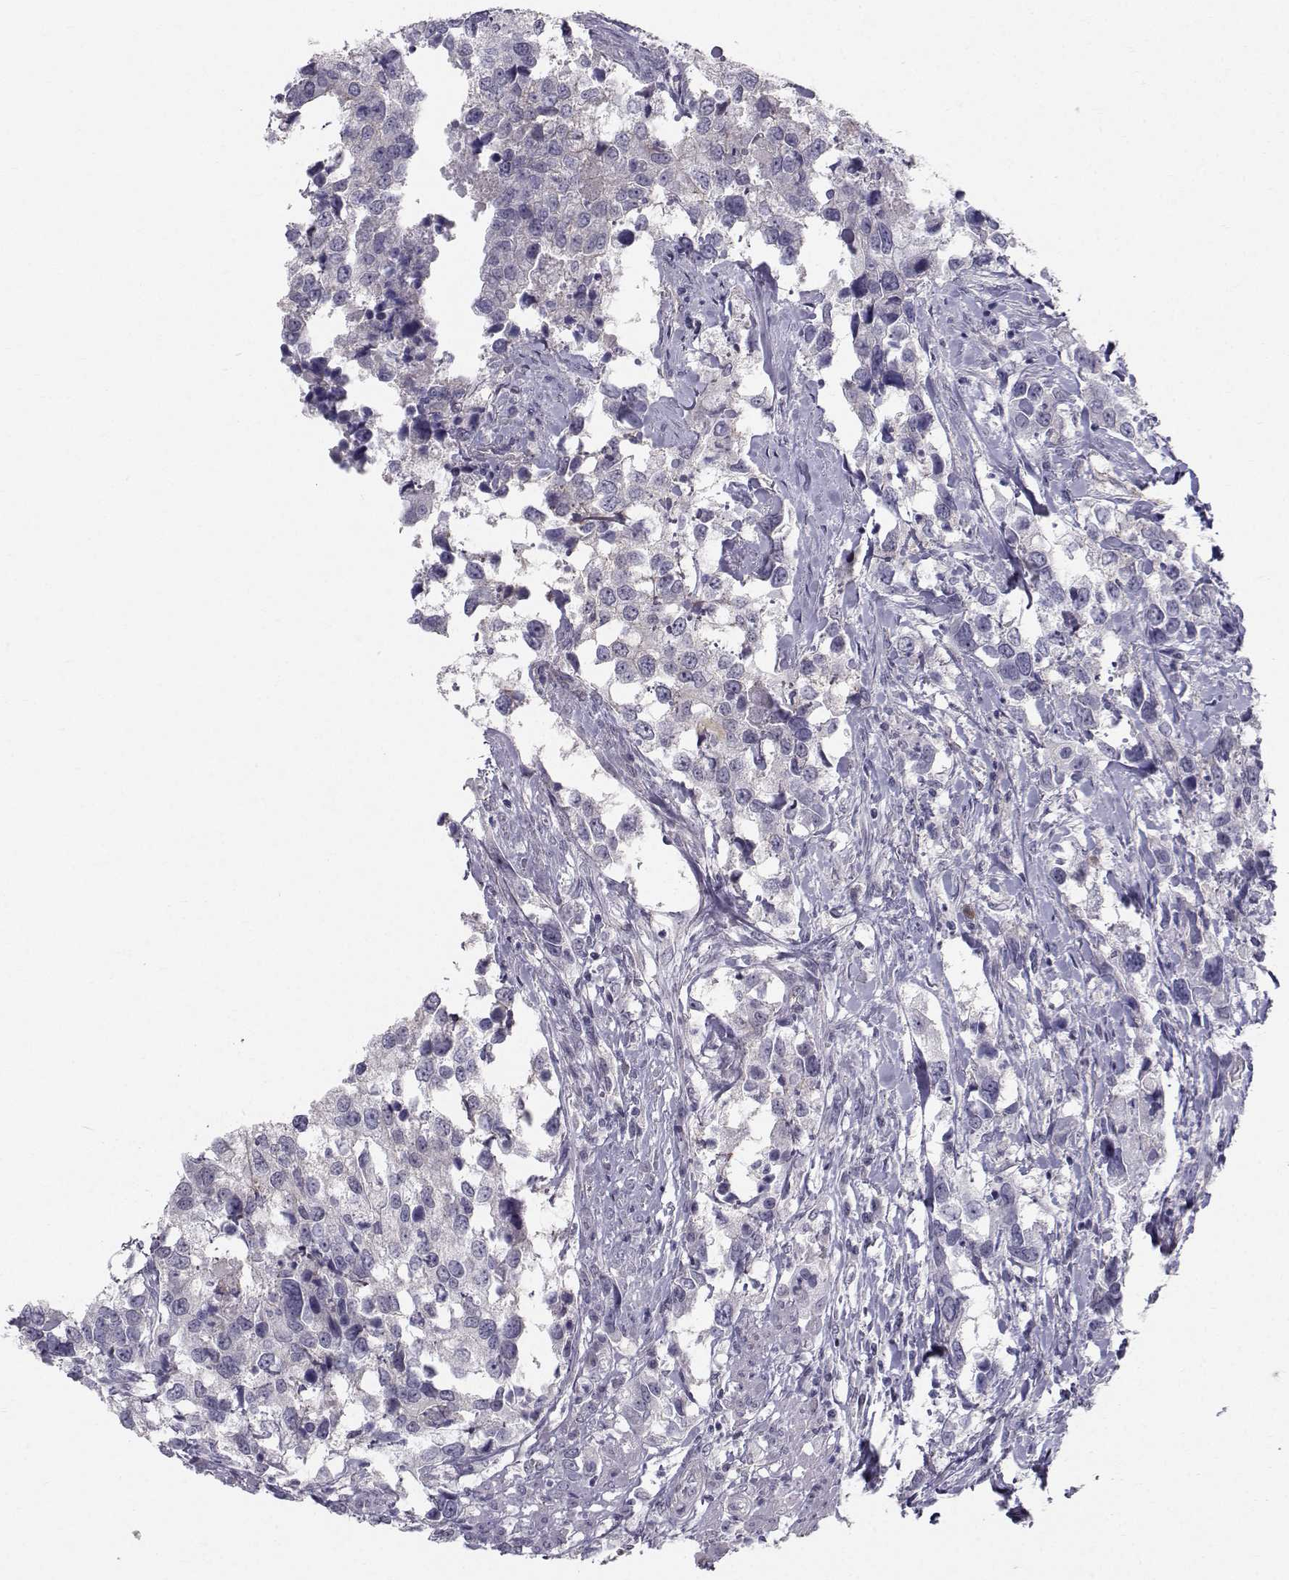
{"staining": {"intensity": "negative", "quantity": "none", "location": "none"}, "tissue": "urothelial cancer", "cell_type": "Tumor cells", "image_type": "cancer", "snomed": [{"axis": "morphology", "description": "Urothelial carcinoma, NOS"}, {"axis": "morphology", "description": "Urothelial carcinoma, High grade"}, {"axis": "topography", "description": "Urinary bladder"}], "caption": "This is a photomicrograph of immunohistochemistry (IHC) staining of urothelial cancer, which shows no positivity in tumor cells.", "gene": "SPDYE4", "patient": {"sex": "male", "age": 63}}